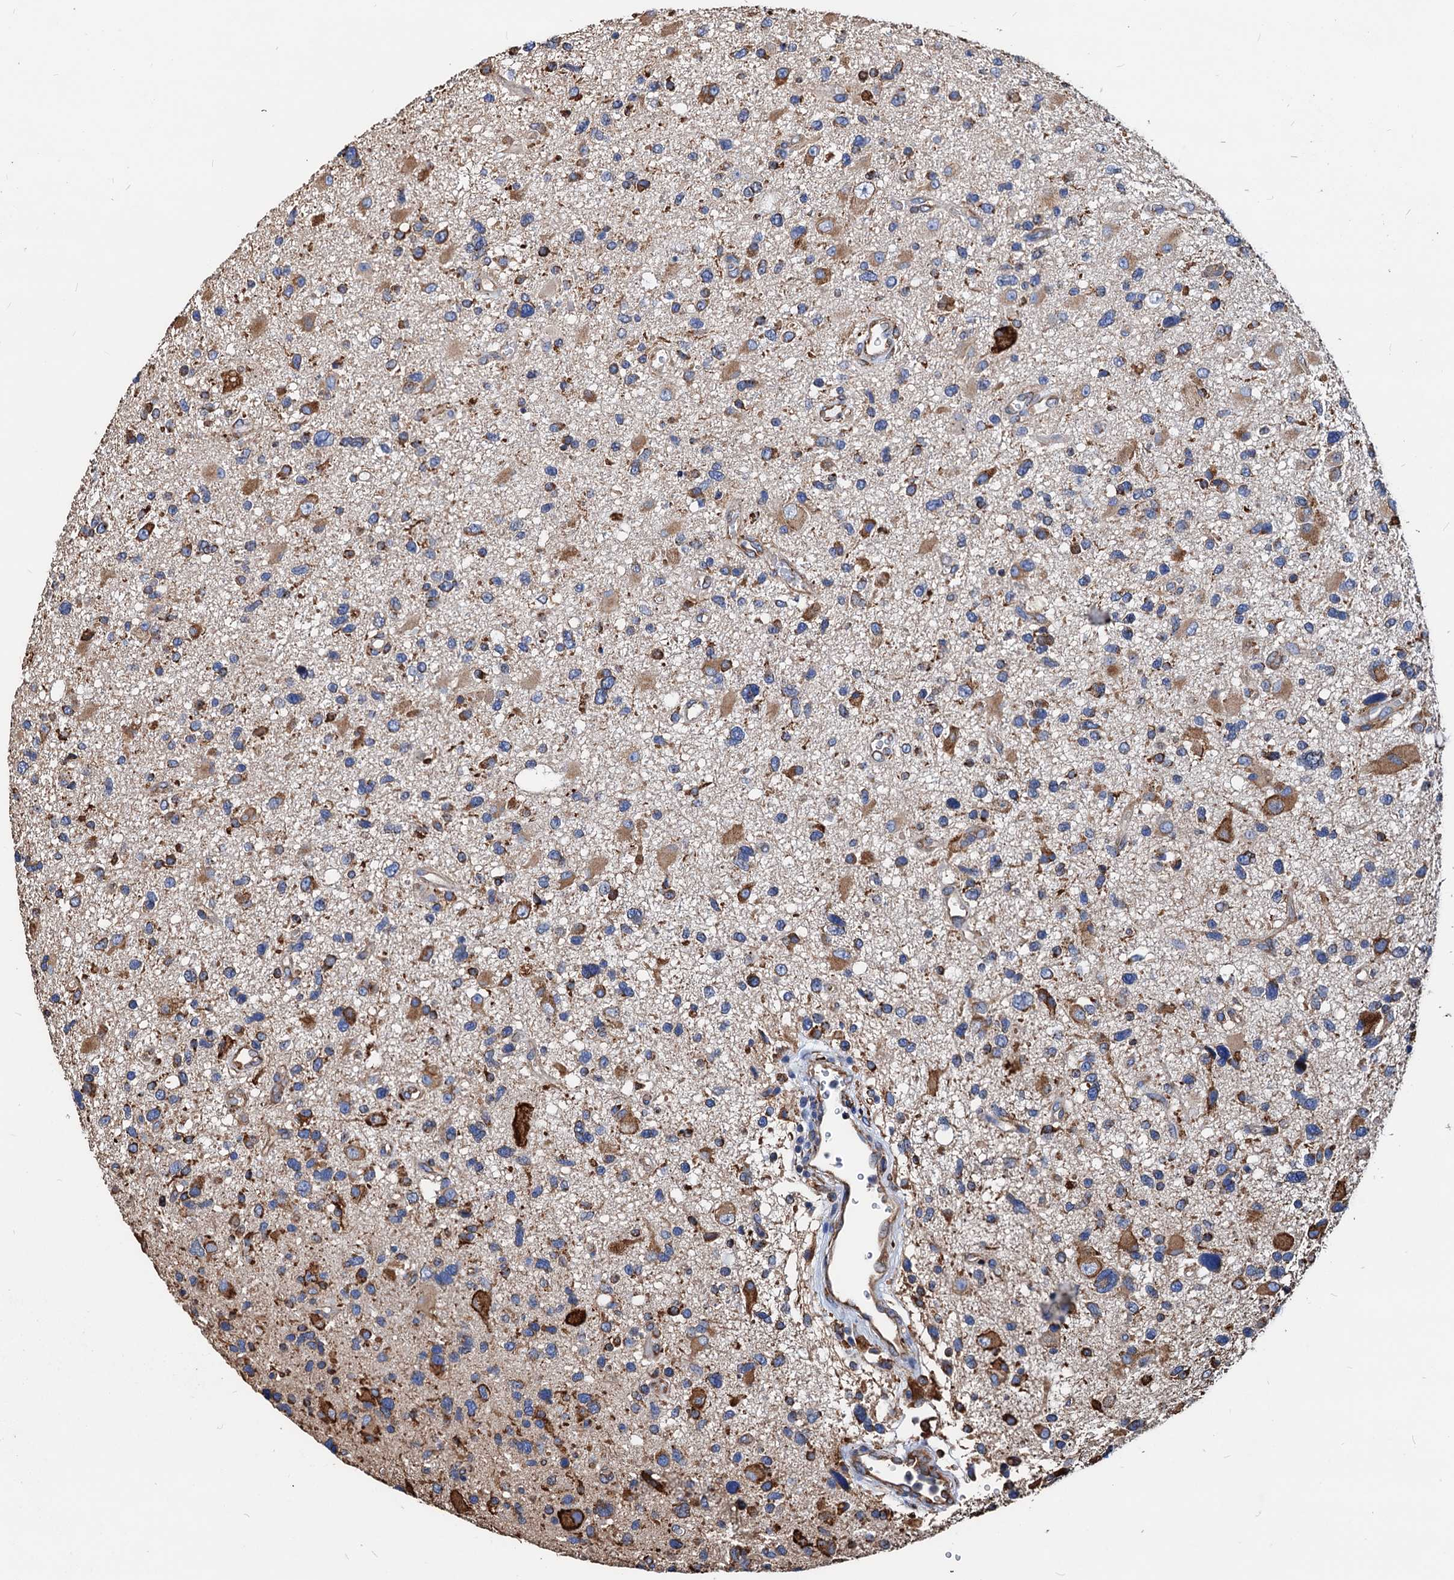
{"staining": {"intensity": "moderate", "quantity": "25%-75%", "location": "cytoplasmic/membranous"}, "tissue": "glioma", "cell_type": "Tumor cells", "image_type": "cancer", "snomed": [{"axis": "morphology", "description": "Glioma, malignant, High grade"}, {"axis": "topography", "description": "Brain"}], "caption": "Approximately 25%-75% of tumor cells in human glioma show moderate cytoplasmic/membranous protein expression as visualized by brown immunohistochemical staining.", "gene": "HSPA5", "patient": {"sex": "male", "age": 33}}